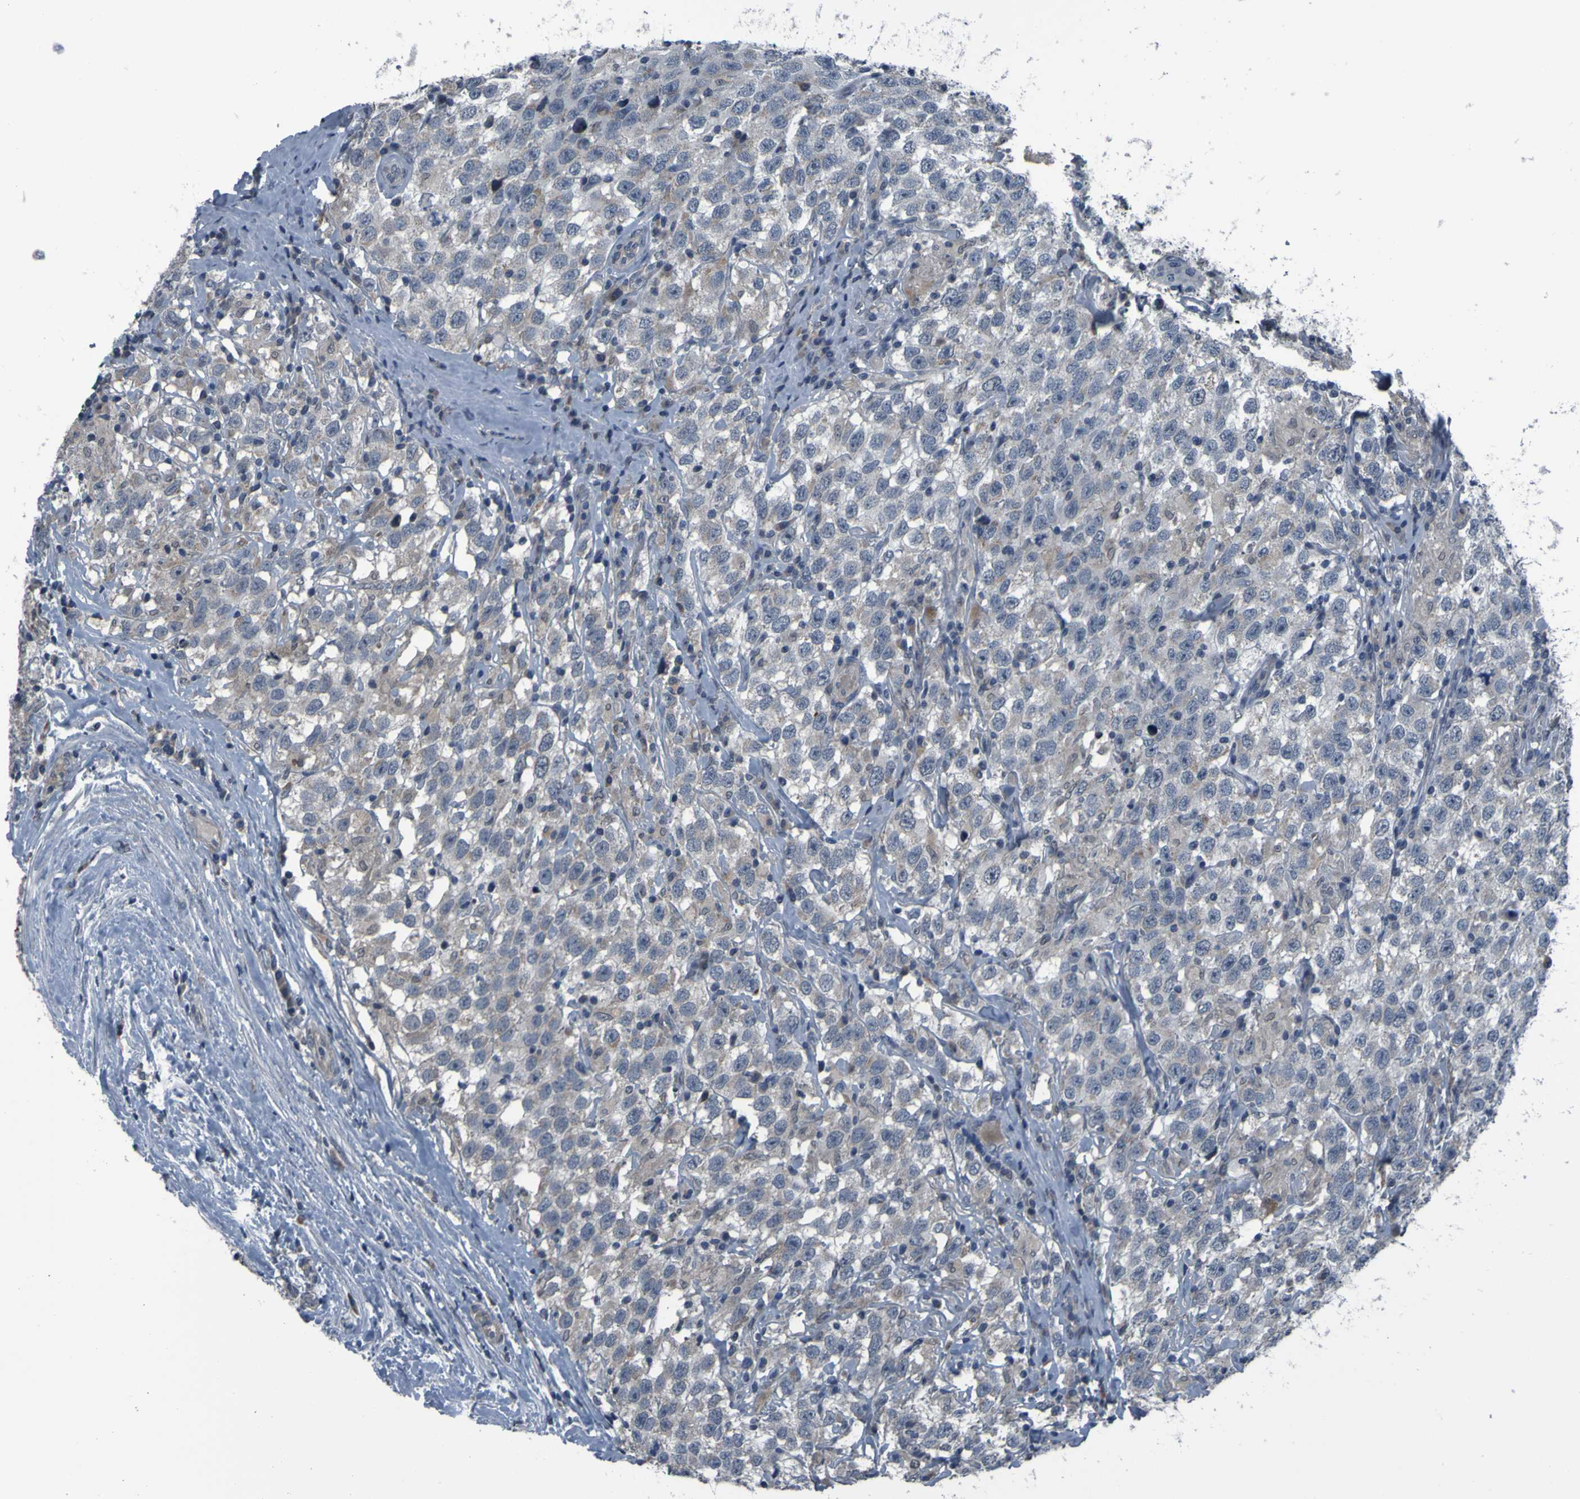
{"staining": {"intensity": "weak", "quantity": "25%-75%", "location": "cytoplasmic/membranous"}, "tissue": "testis cancer", "cell_type": "Tumor cells", "image_type": "cancer", "snomed": [{"axis": "morphology", "description": "Seminoma, NOS"}, {"axis": "topography", "description": "Testis"}], "caption": "Human testis cancer stained with a brown dye reveals weak cytoplasmic/membranous positive expression in about 25%-75% of tumor cells.", "gene": "OSTM1", "patient": {"sex": "male", "age": 41}}